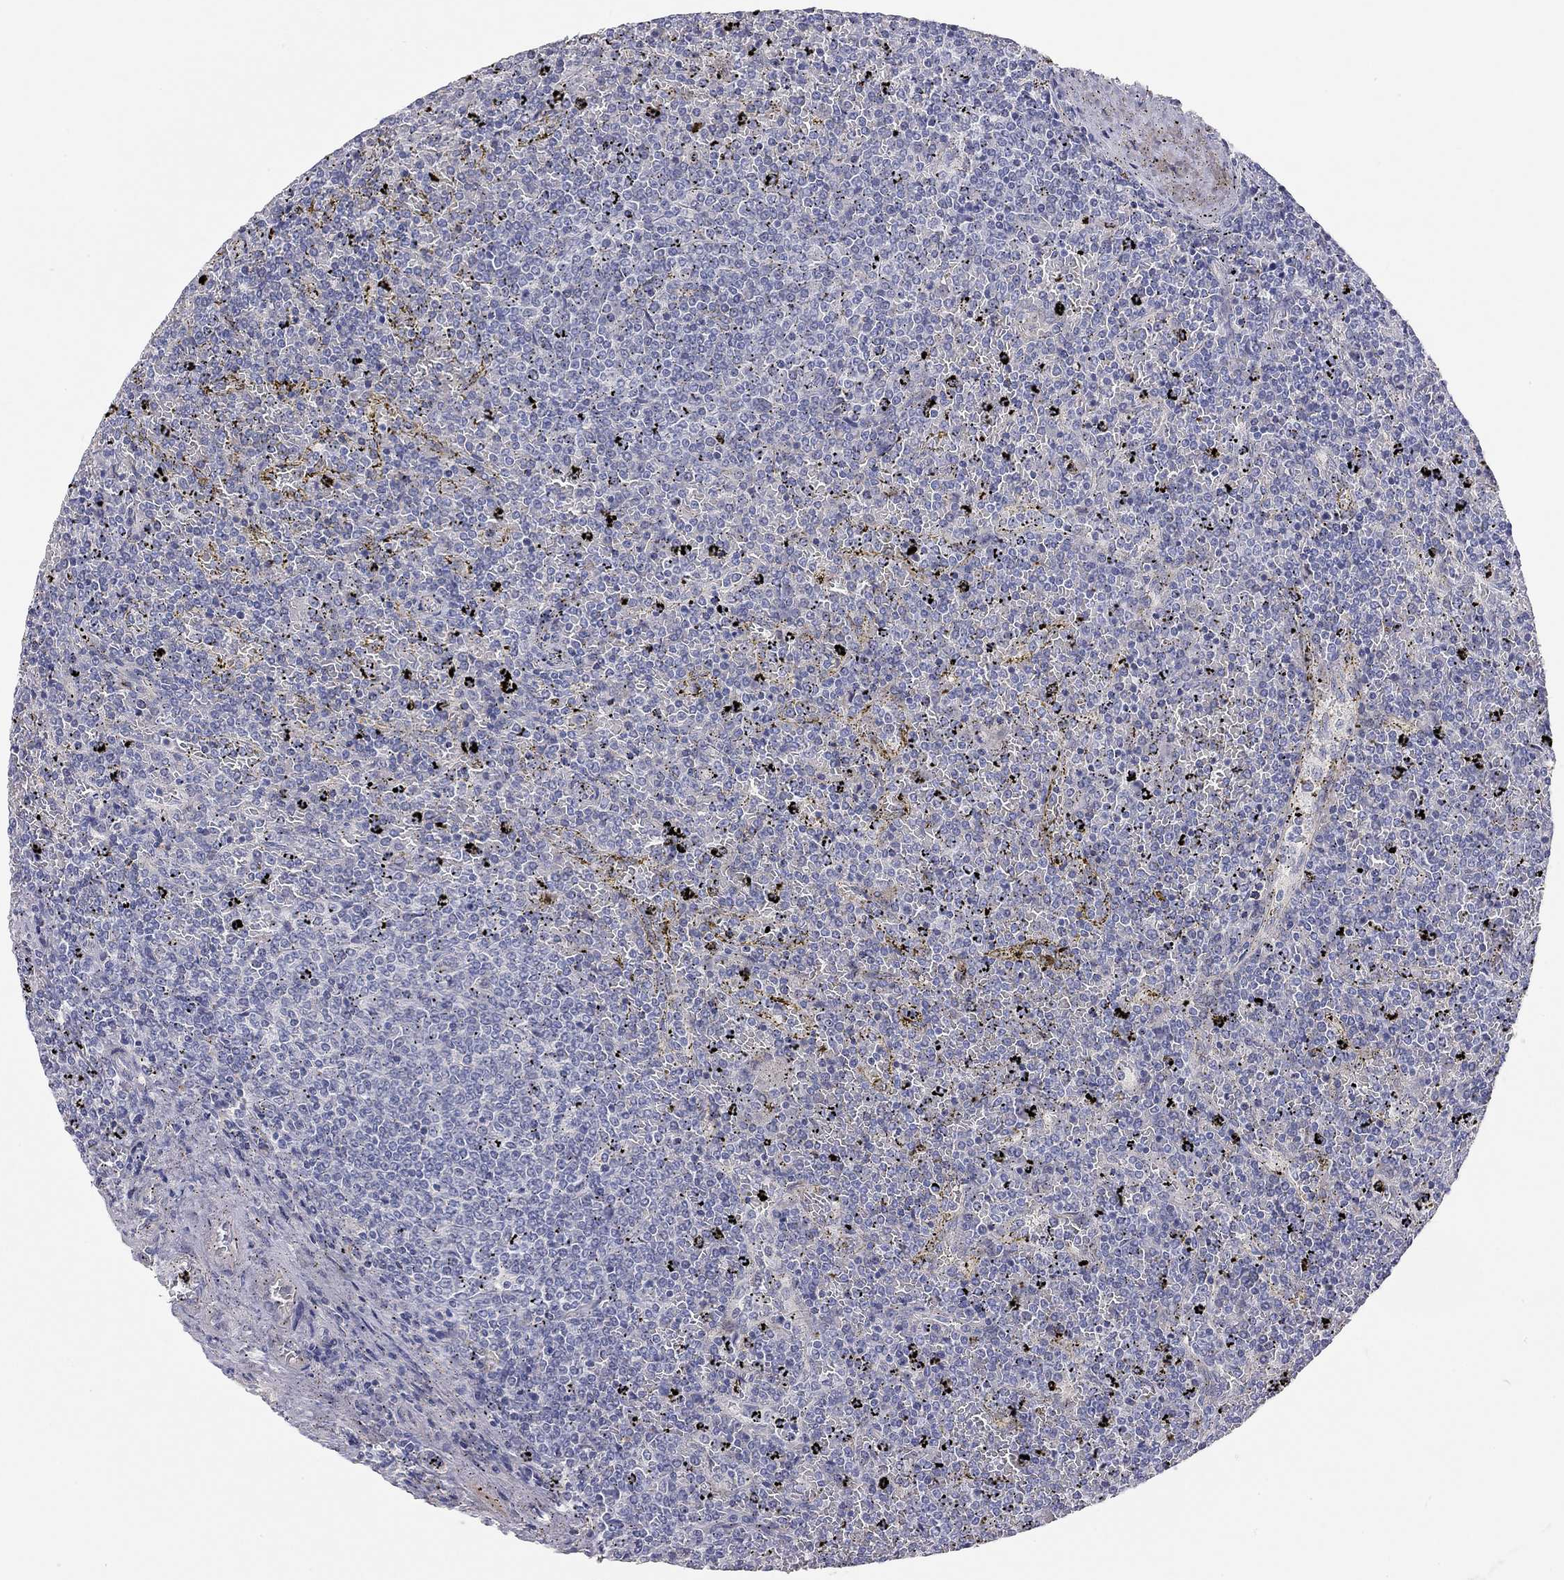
{"staining": {"intensity": "negative", "quantity": "none", "location": "none"}, "tissue": "lymphoma", "cell_type": "Tumor cells", "image_type": "cancer", "snomed": [{"axis": "morphology", "description": "Malignant lymphoma, non-Hodgkin's type, Low grade"}, {"axis": "topography", "description": "Spleen"}], "caption": "An immunohistochemistry (IHC) image of malignant lymphoma, non-Hodgkin's type (low-grade) is shown. There is no staining in tumor cells of malignant lymphoma, non-Hodgkin's type (low-grade). (IHC, brightfield microscopy, high magnification).", "gene": "PAPSS2", "patient": {"sex": "female", "age": 77}}